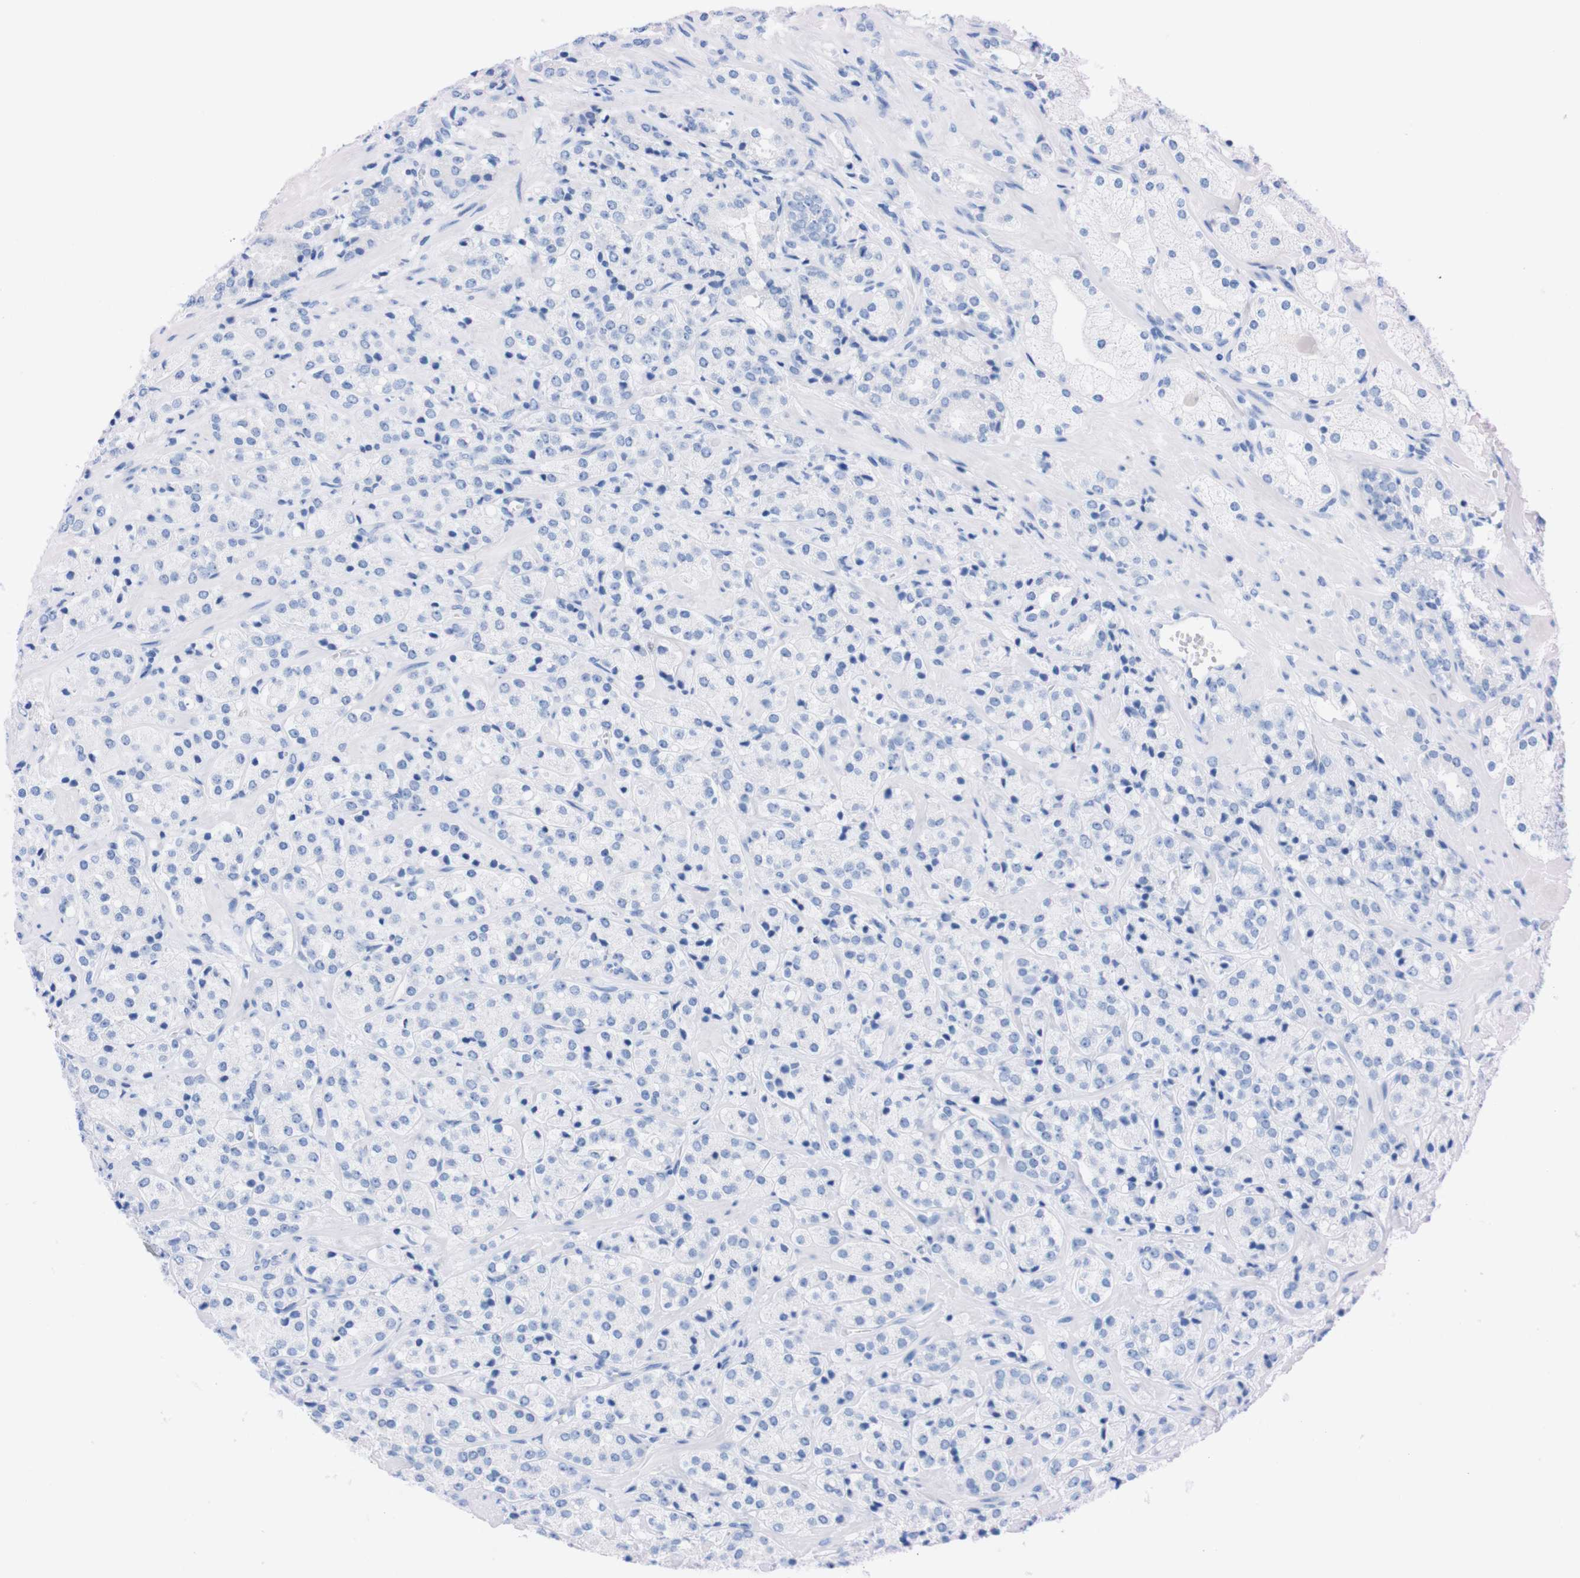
{"staining": {"intensity": "negative", "quantity": "none", "location": "none"}, "tissue": "prostate cancer", "cell_type": "Tumor cells", "image_type": "cancer", "snomed": [{"axis": "morphology", "description": "Adenocarcinoma, High grade"}, {"axis": "topography", "description": "Prostate"}], "caption": "IHC histopathology image of prostate cancer (high-grade adenocarcinoma) stained for a protein (brown), which shows no expression in tumor cells. Nuclei are stained in blue.", "gene": "P2RY12", "patient": {"sex": "male", "age": 64}}